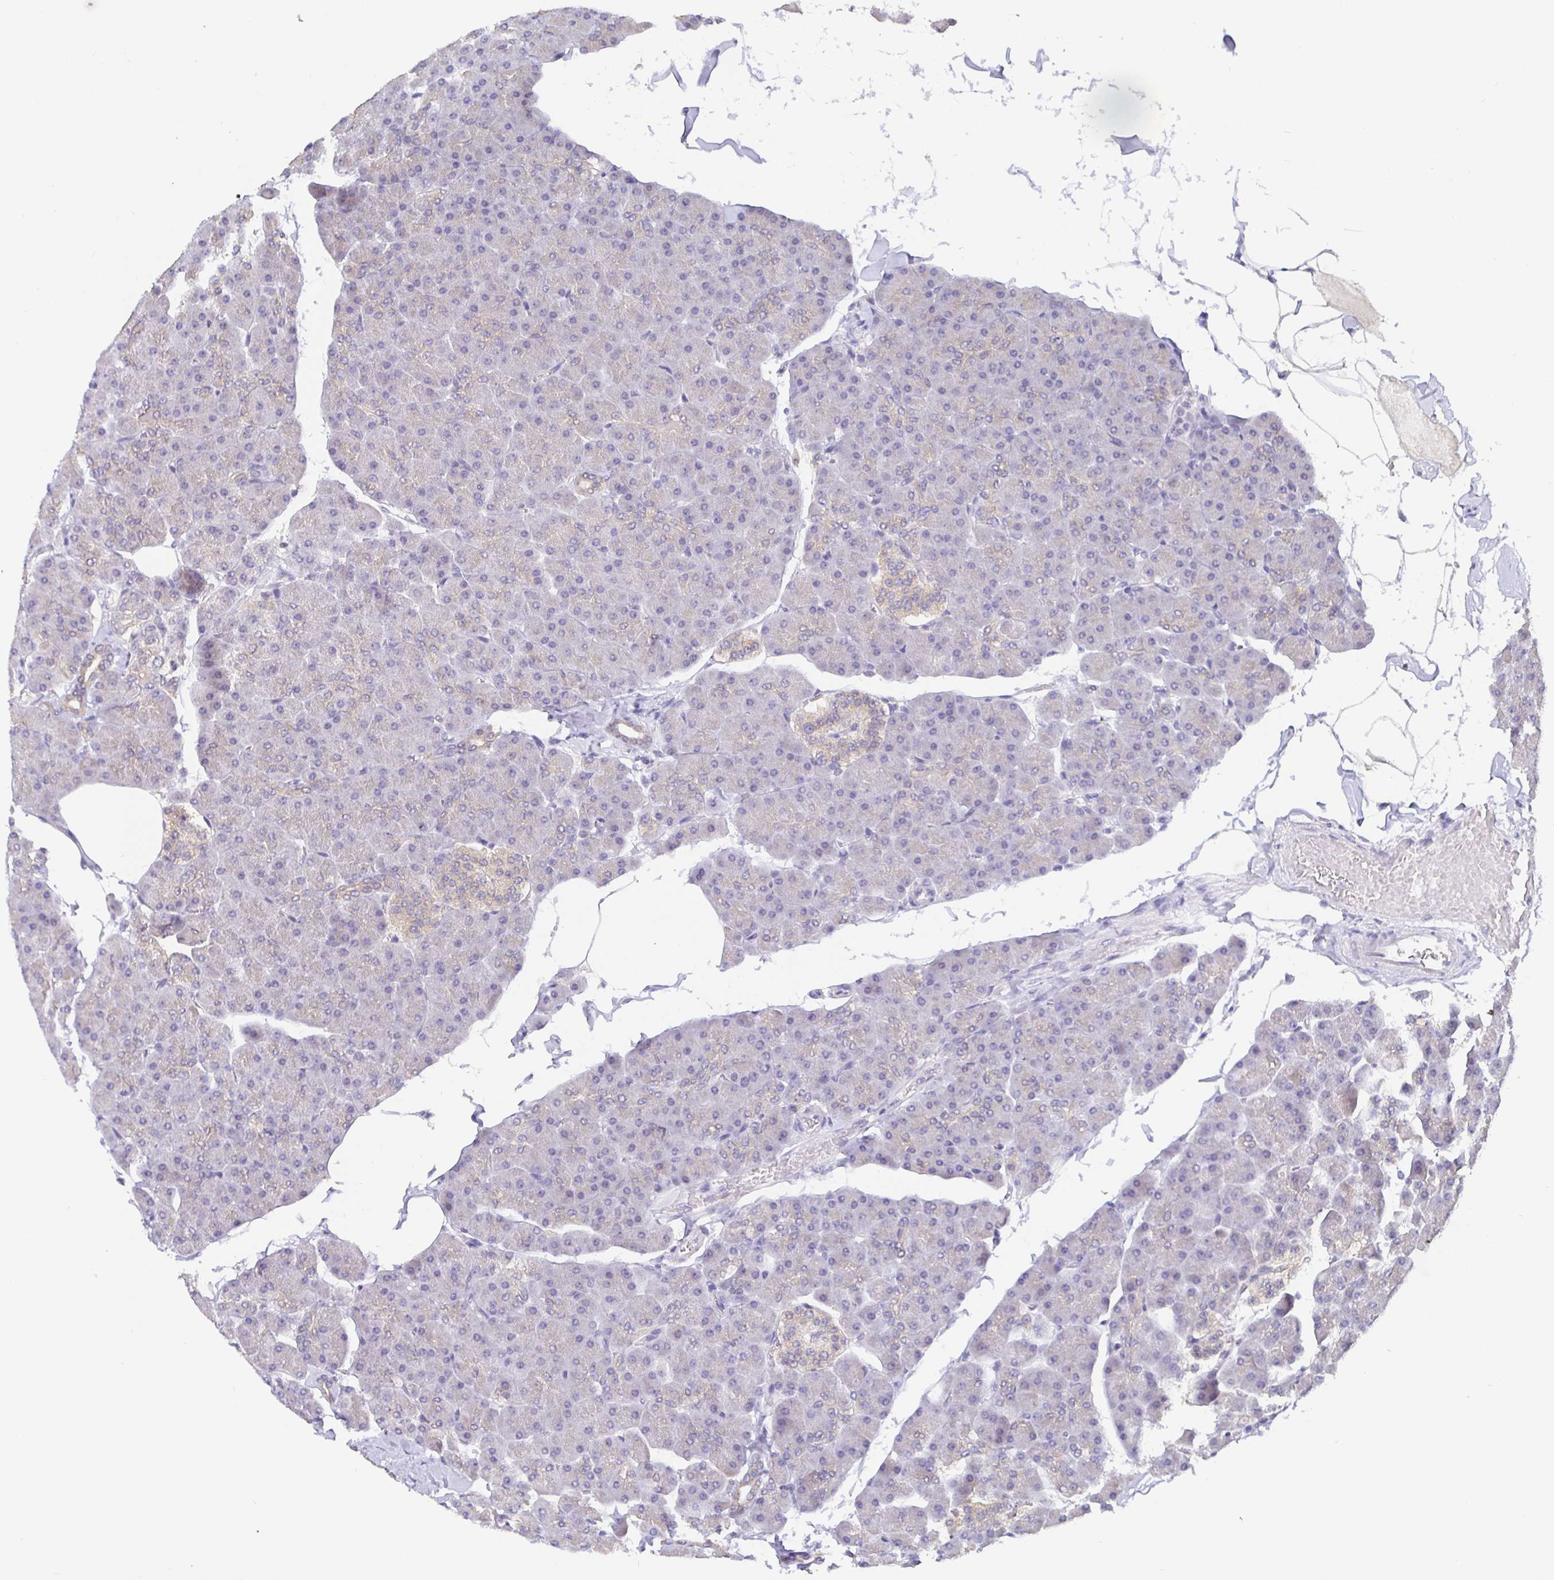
{"staining": {"intensity": "moderate", "quantity": "<25%", "location": "cytoplasmic/membranous"}, "tissue": "pancreas", "cell_type": "Exocrine glandular cells", "image_type": "normal", "snomed": [{"axis": "morphology", "description": "Normal tissue, NOS"}, {"axis": "topography", "description": "Pancreas"}], "caption": "This photomicrograph displays benign pancreas stained with immunohistochemistry to label a protein in brown. The cytoplasmic/membranous of exocrine glandular cells show moderate positivity for the protein. Nuclei are counter-stained blue.", "gene": "SATB1", "patient": {"sex": "male", "age": 35}}